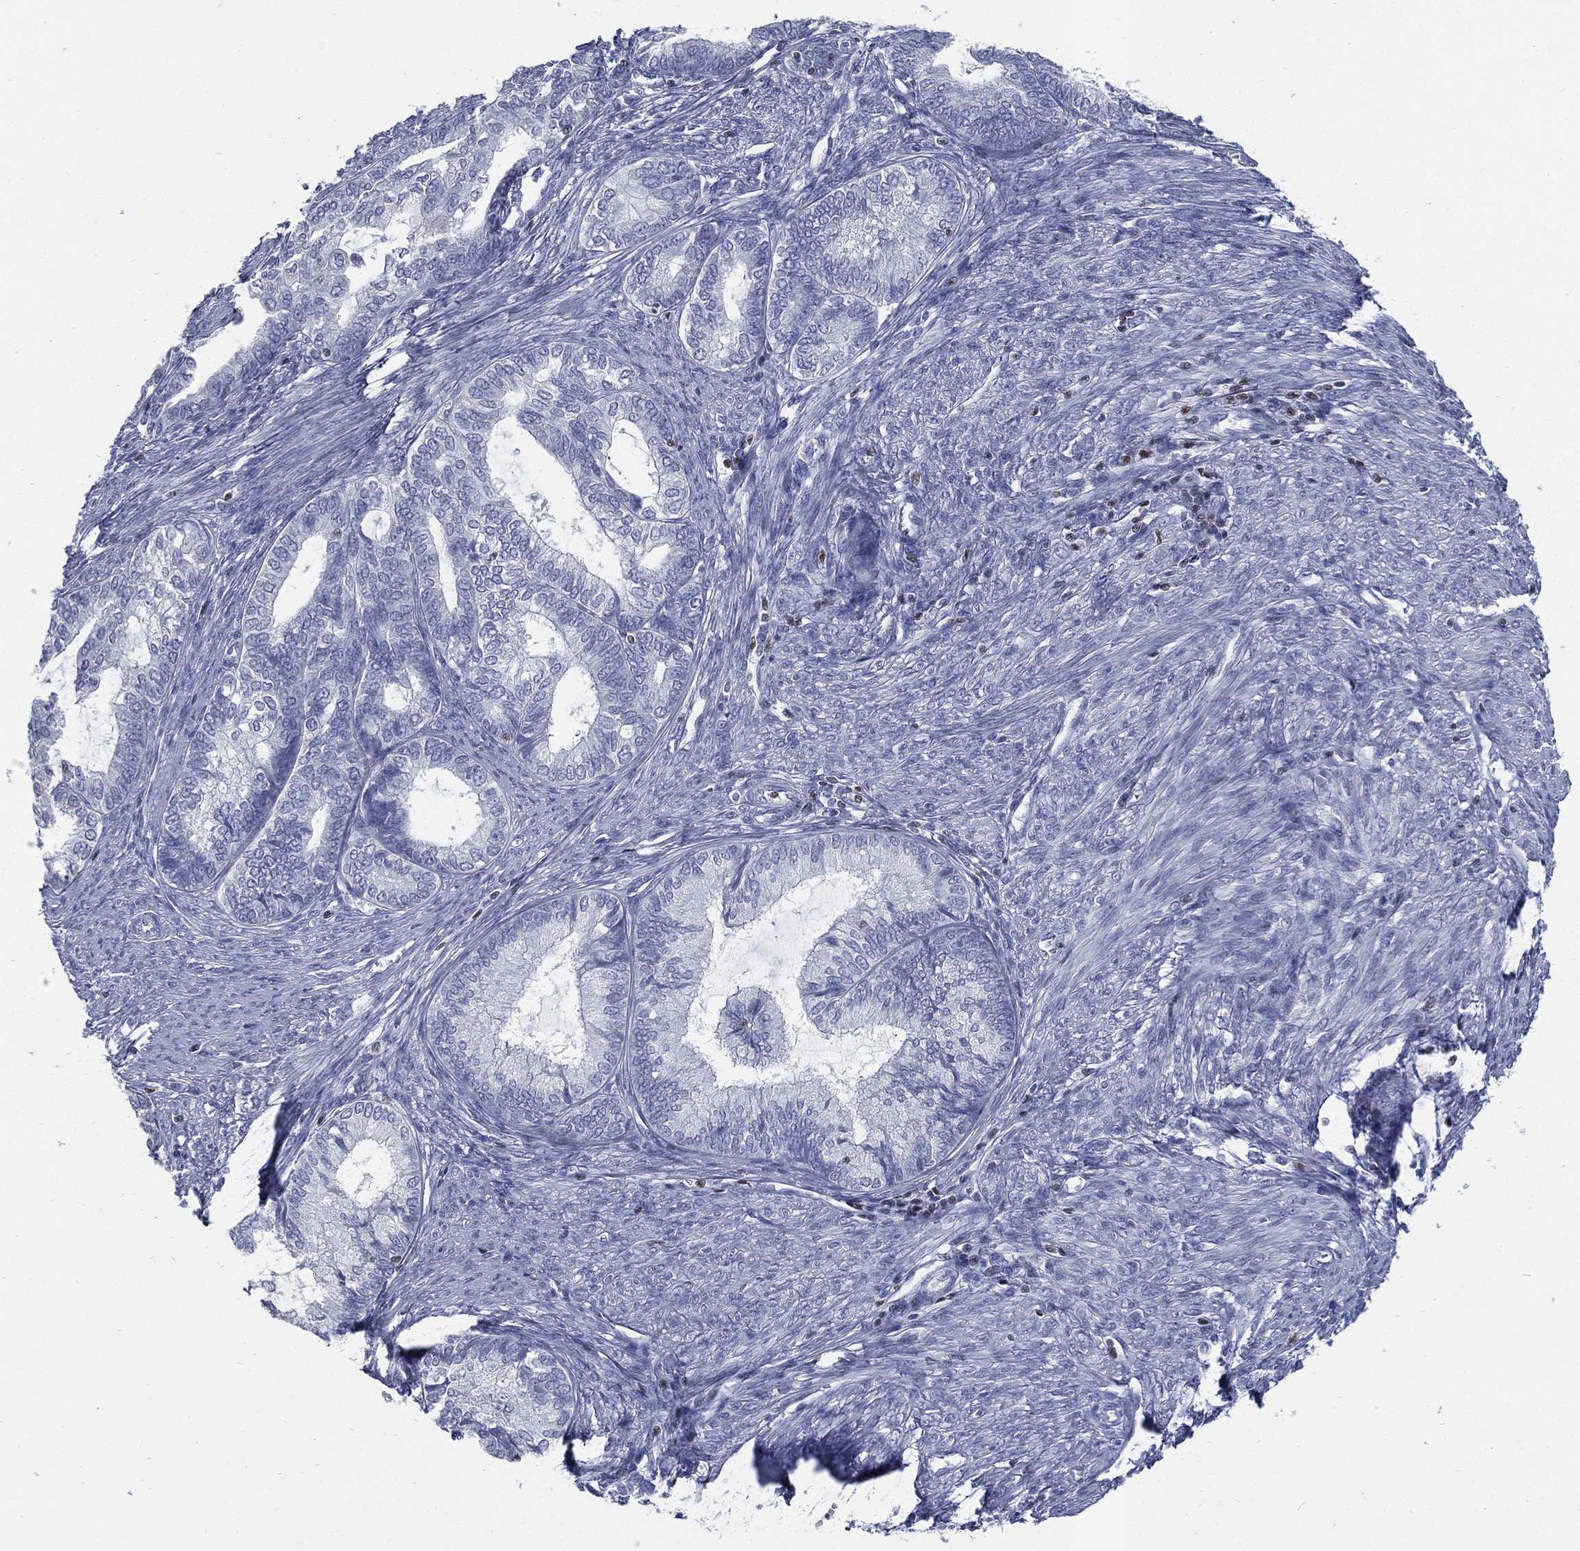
{"staining": {"intensity": "negative", "quantity": "none", "location": "none"}, "tissue": "endometrial cancer", "cell_type": "Tumor cells", "image_type": "cancer", "snomed": [{"axis": "morphology", "description": "Adenocarcinoma, NOS"}, {"axis": "topography", "description": "Endometrium"}], "caption": "A high-resolution photomicrograph shows immunohistochemistry staining of endometrial cancer (adenocarcinoma), which exhibits no significant expression in tumor cells. (DAB (3,3'-diaminobenzidine) immunohistochemistry (IHC) visualized using brightfield microscopy, high magnification).", "gene": "PYHIN1", "patient": {"sex": "female", "age": 86}}